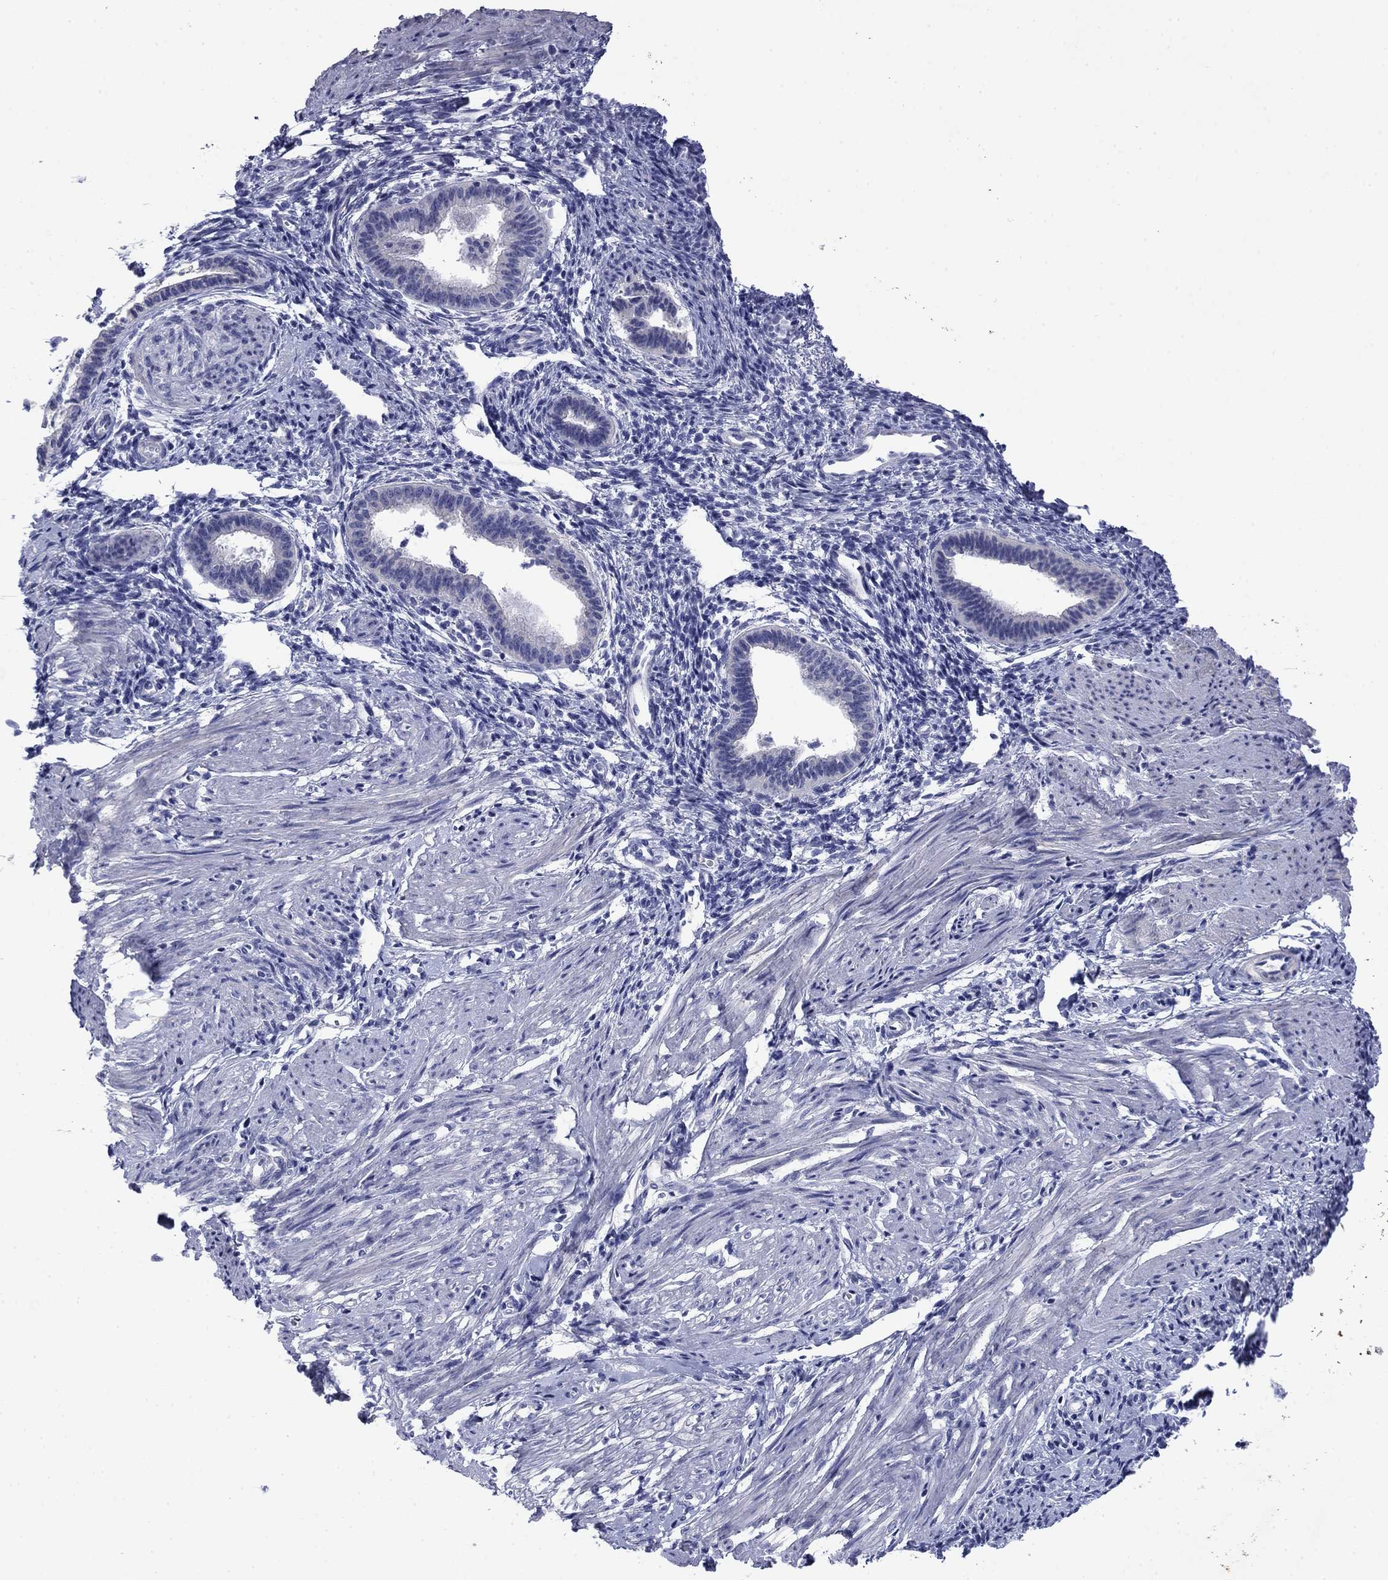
{"staining": {"intensity": "negative", "quantity": "none", "location": "none"}, "tissue": "endometrium", "cell_type": "Cells in endometrial stroma", "image_type": "normal", "snomed": [{"axis": "morphology", "description": "Normal tissue, NOS"}, {"axis": "topography", "description": "Cervix"}, {"axis": "topography", "description": "Endometrium"}], "caption": "The histopathology image shows no significant positivity in cells in endometrial stroma of endometrium. The staining was performed using DAB (3,3'-diaminobenzidine) to visualize the protein expression in brown, while the nuclei were stained in blue with hematoxylin (Magnification: 20x).", "gene": "PRKCG", "patient": {"sex": "female", "age": 37}}